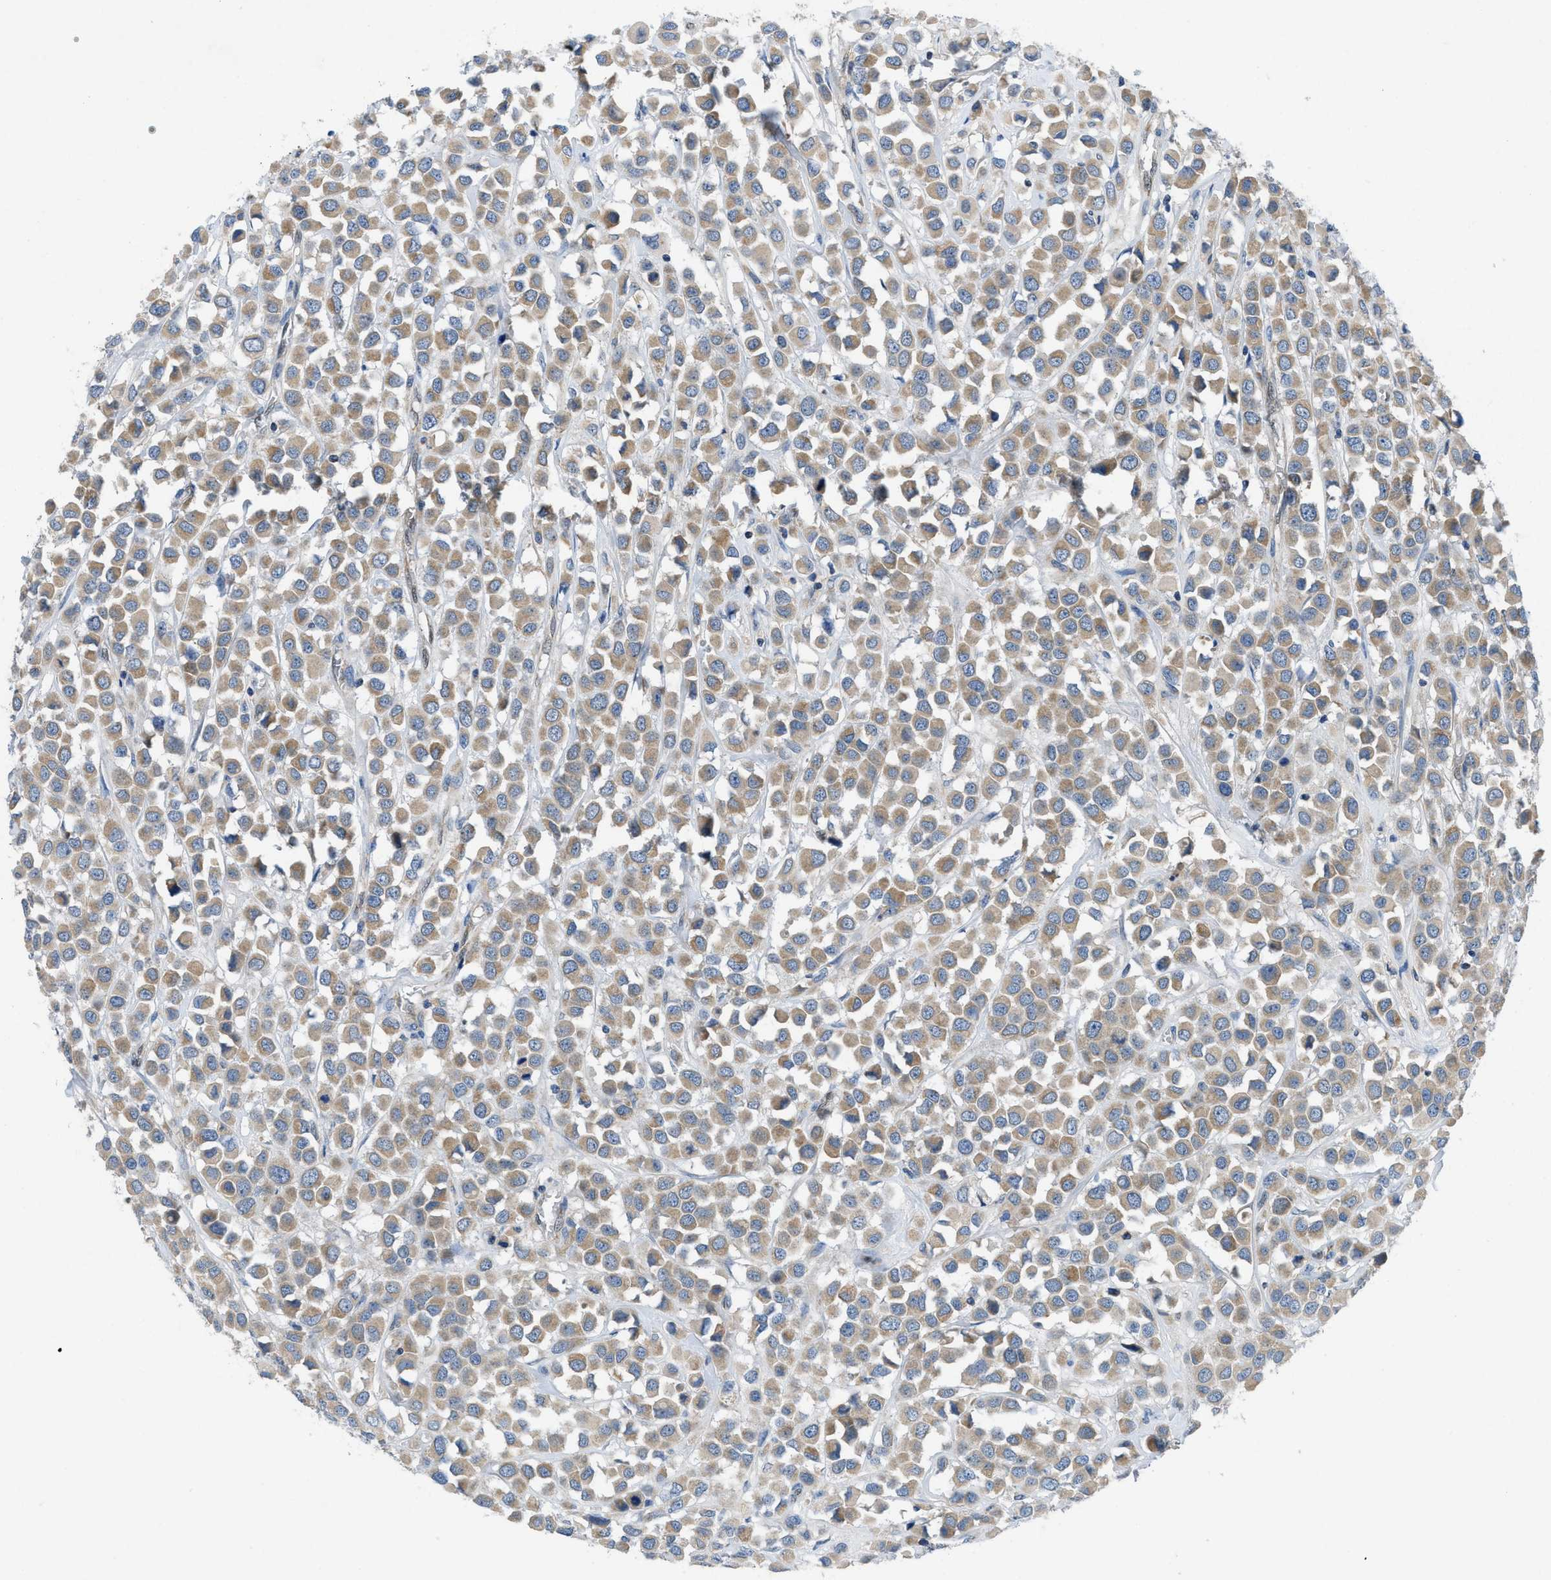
{"staining": {"intensity": "weak", "quantity": ">75%", "location": "cytoplasmic/membranous"}, "tissue": "breast cancer", "cell_type": "Tumor cells", "image_type": "cancer", "snomed": [{"axis": "morphology", "description": "Duct carcinoma"}, {"axis": "topography", "description": "Breast"}], "caption": "Breast invasive ductal carcinoma stained with DAB (3,3'-diaminobenzidine) immunohistochemistry displays low levels of weak cytoplasmic/membranous positivity in about >75% of tumor cells.", "gene": "PNKD", "patient": {"sex": "female", "age": 61}}